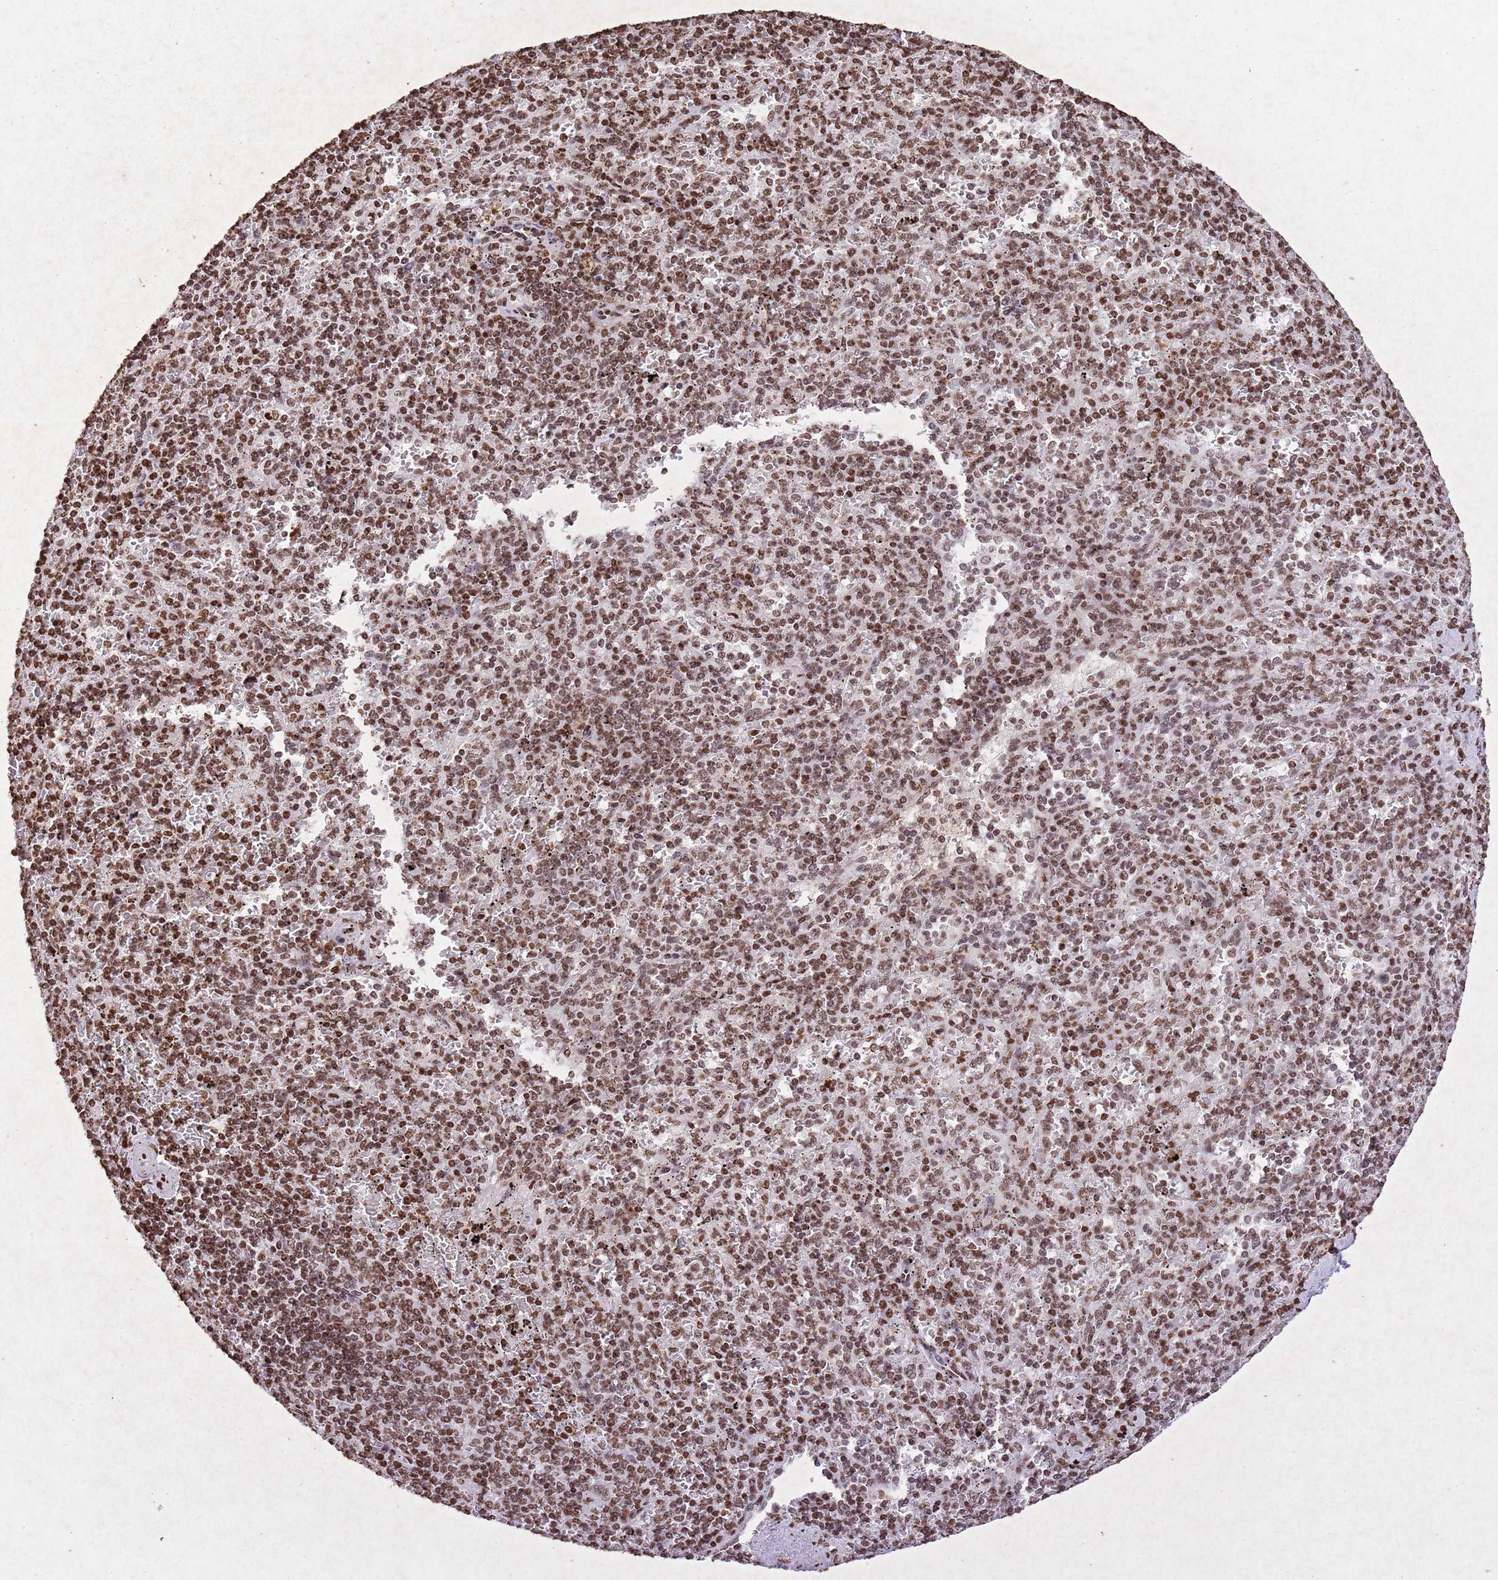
{"staining": {"intensity": "moderate", "quantity": ">75%", "location": "nuclear"}, "tissue": "spleen", "cell_type": "Cells in red pulp", "image_type": "normal", "snomed": [{"axis": "morphology", "description": "Normal tissue, NOS"}, {"axis": "topography", "description": "Spleen"}], "caption": "Spleen stained with a brown dye demonstrates moderate nuclear positive positivity in approximately >75% of cells in red pulp.", "gene": "BMAL1", "patient": {"sex": "male", "age": 82}}